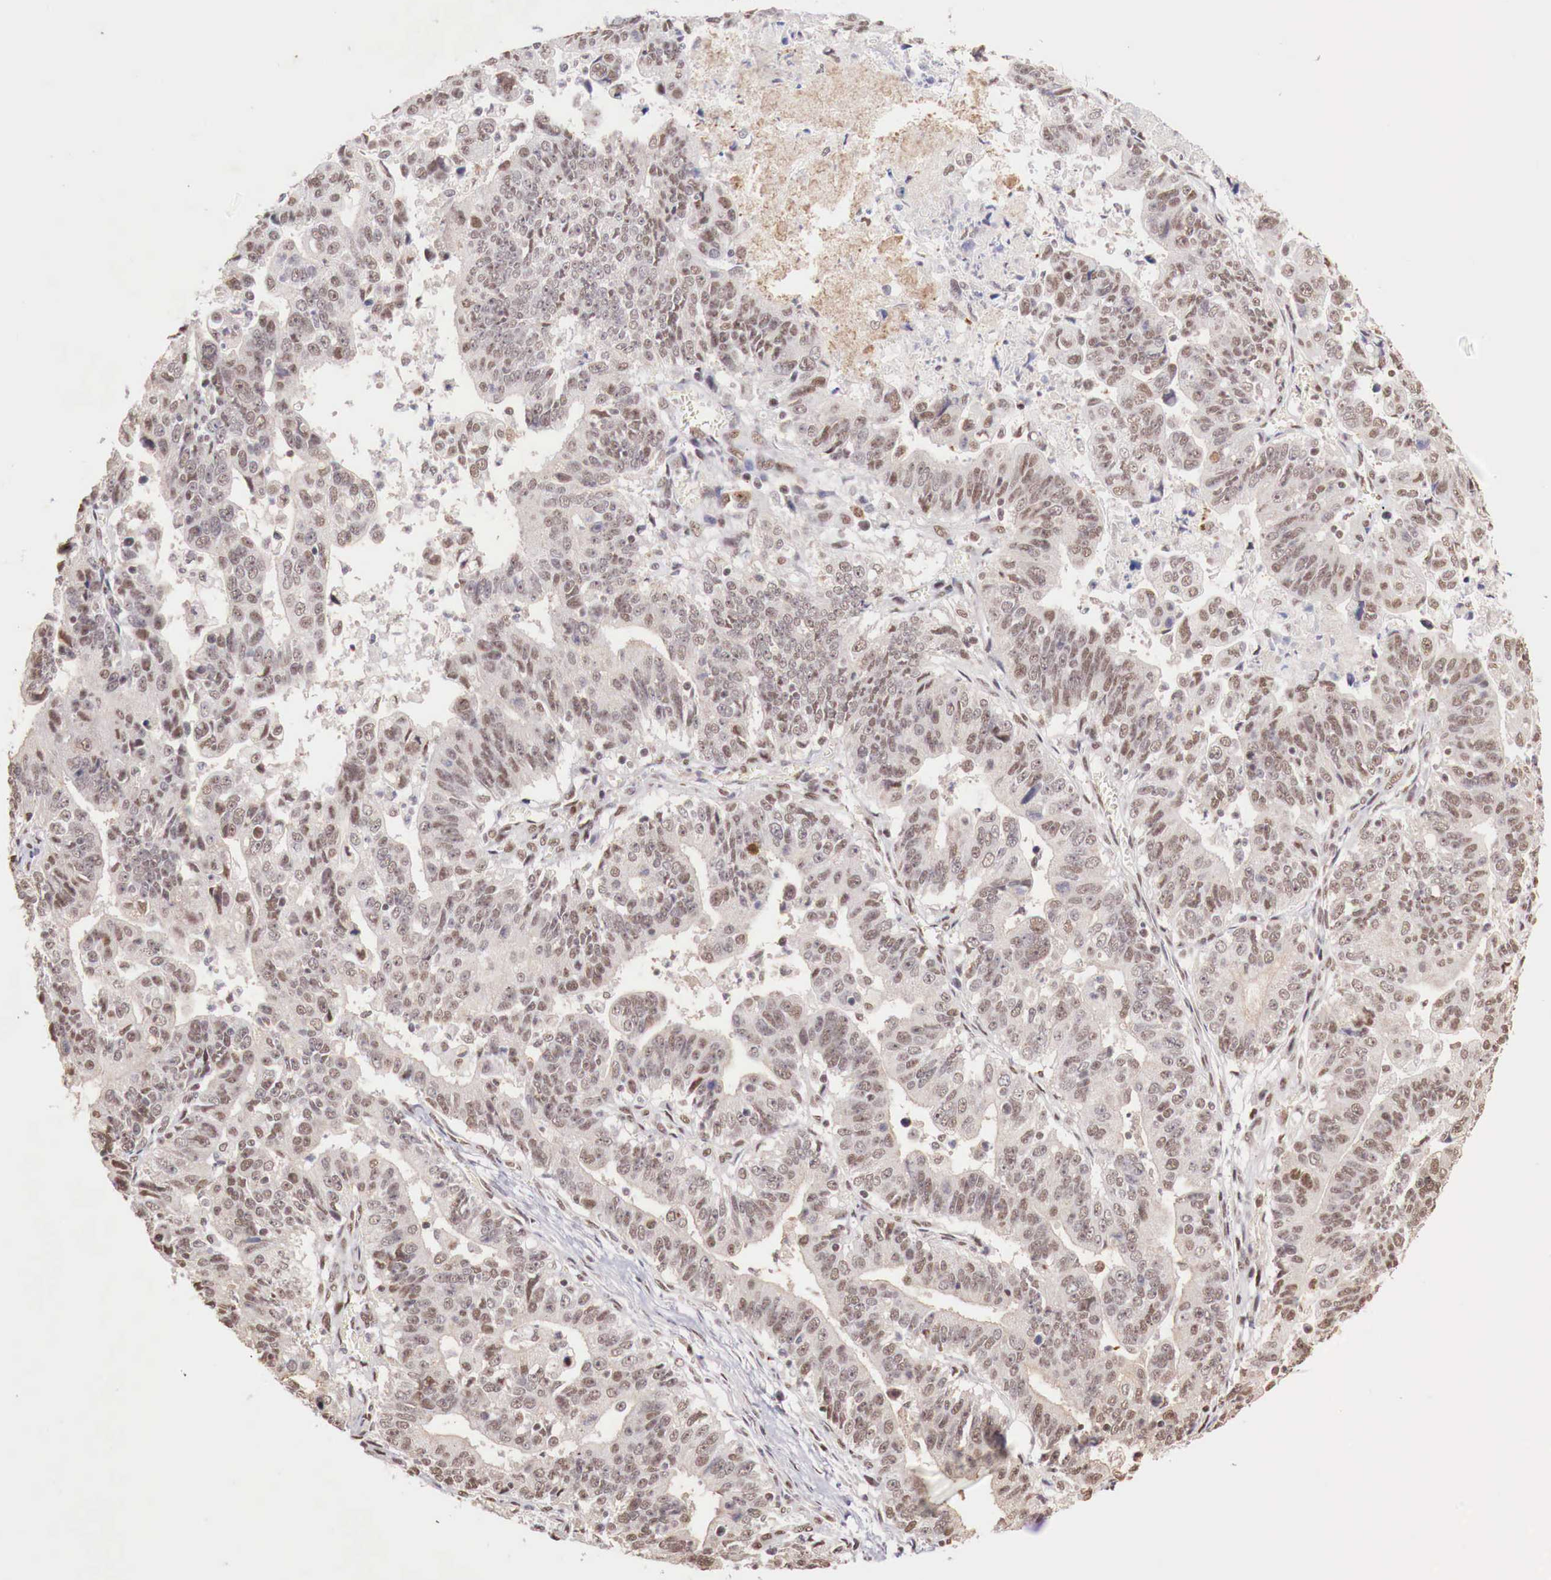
{"staining": {"intensity": "moderate", "quantity": ">75%", "location": "nuclear"}, "tissue": "stomach cancer", "cell_type": "Tumor cells", "image_type": "cancer", "snomed": [{"axis": "morphology", "description": "Adenocarcinoma, NOS"}, {"axis": "topography", "description": "Stomach, upper"}], "caption": "Immunohistochemistry photomicrograph of human stomach cancer (adenocarcinoma) stained for a protein (brown), which demonstrates medium levels of moderate nuclear positivity in approximately >75% of tumor cells.", "gene": "FOXP2", "patient": {"sex": "female", "age": 50}}